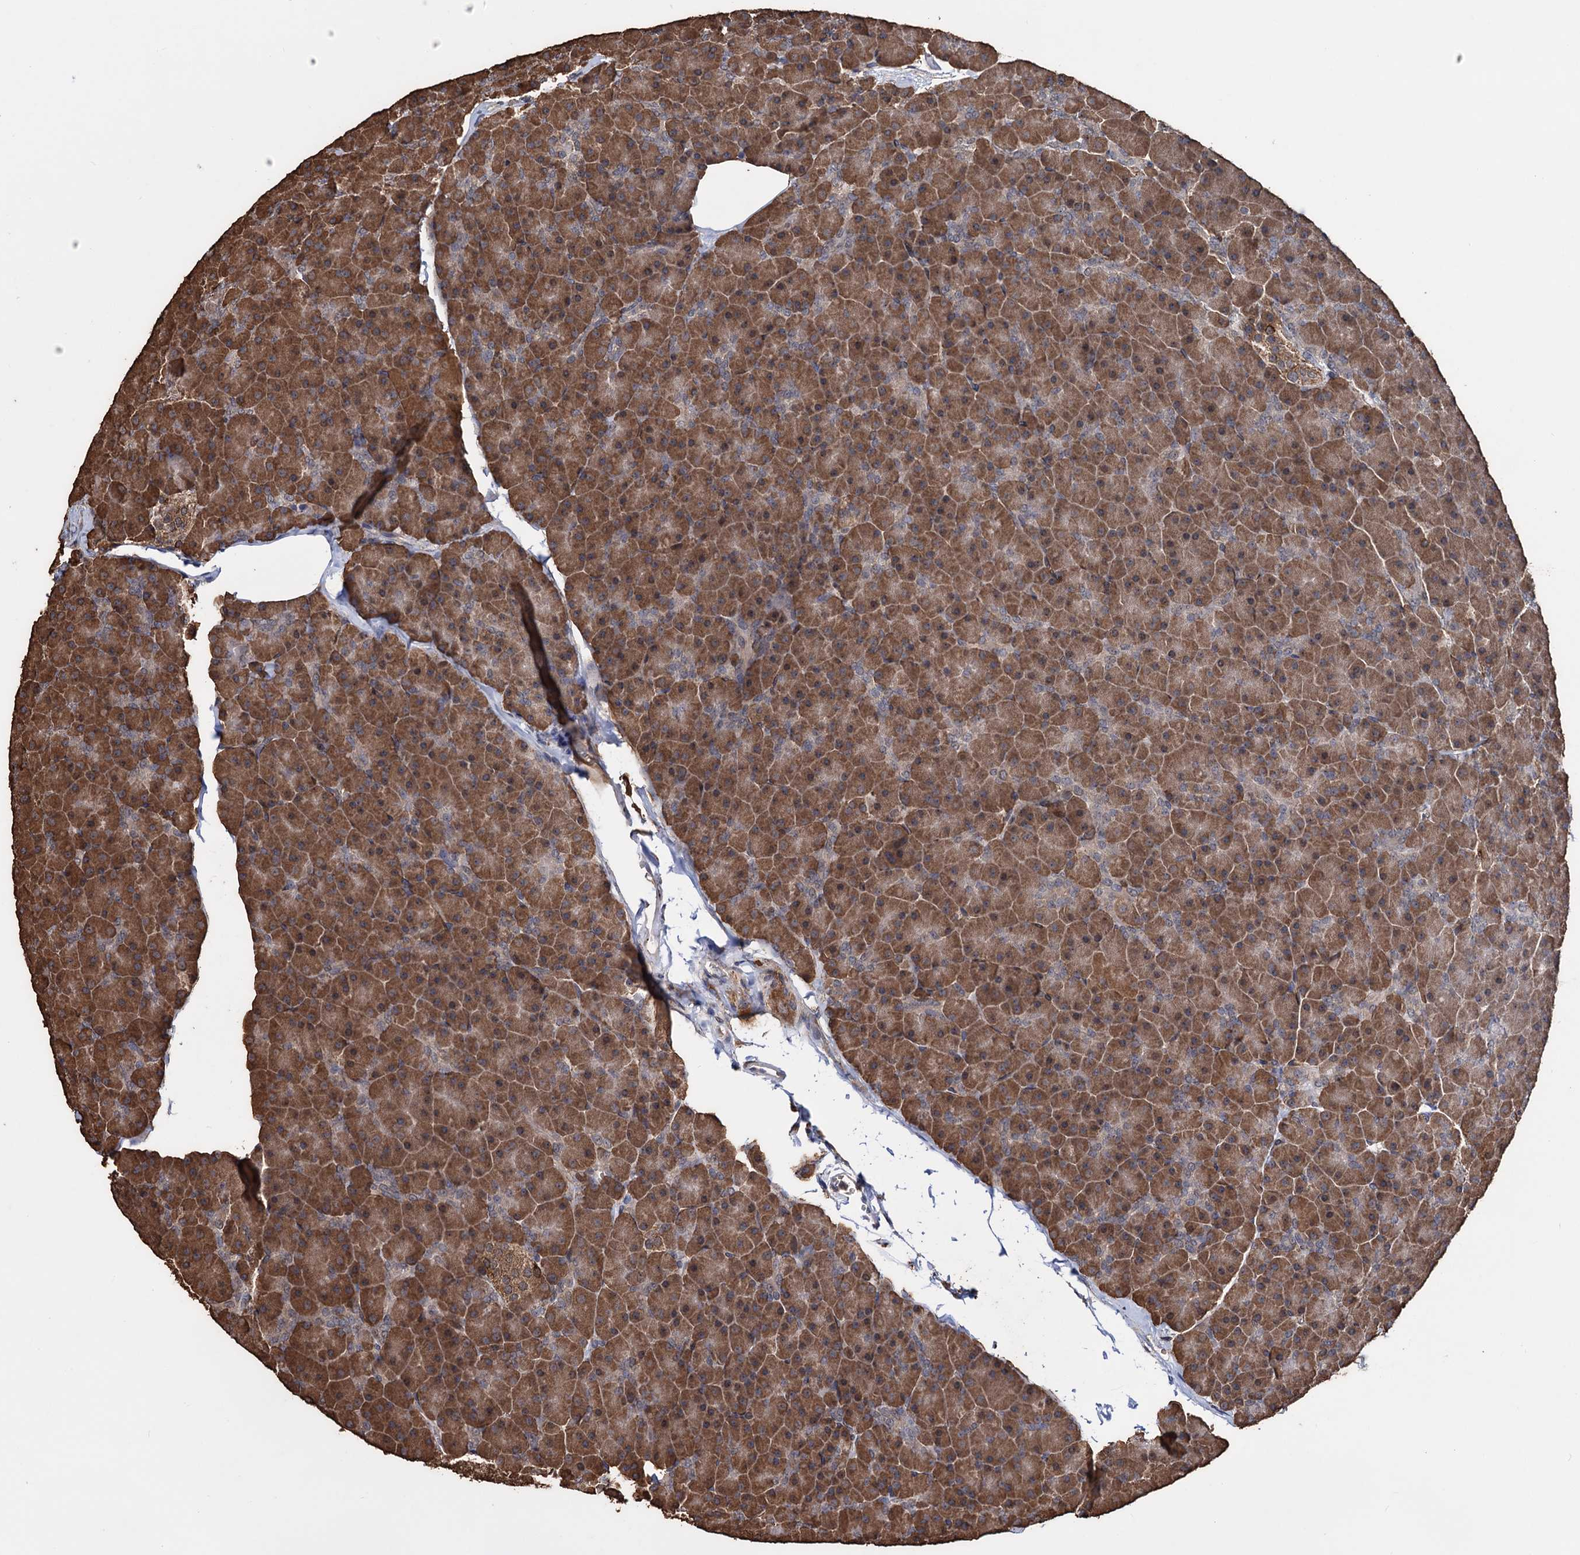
{"staining": {"intensity": "strong", "quantity": ">75%", "location": "cytoplasmic/membranous"}, "tissue": "pancreas", "cell_type": "Exocrine glandular cells", "image_type": "normal", "snomed": [{"axis": "morphology", "description": "Normal tissue, NOS"}, {"axis": "topography", "description": "Pancreas"}], "caption": "Strong cytoplasmic/membranous staining is seen in about >75% of exocrine glandular cells in normal pancreas.", "gene": "TBC1D12", "patient": {"sex": "male", "age": 36}}